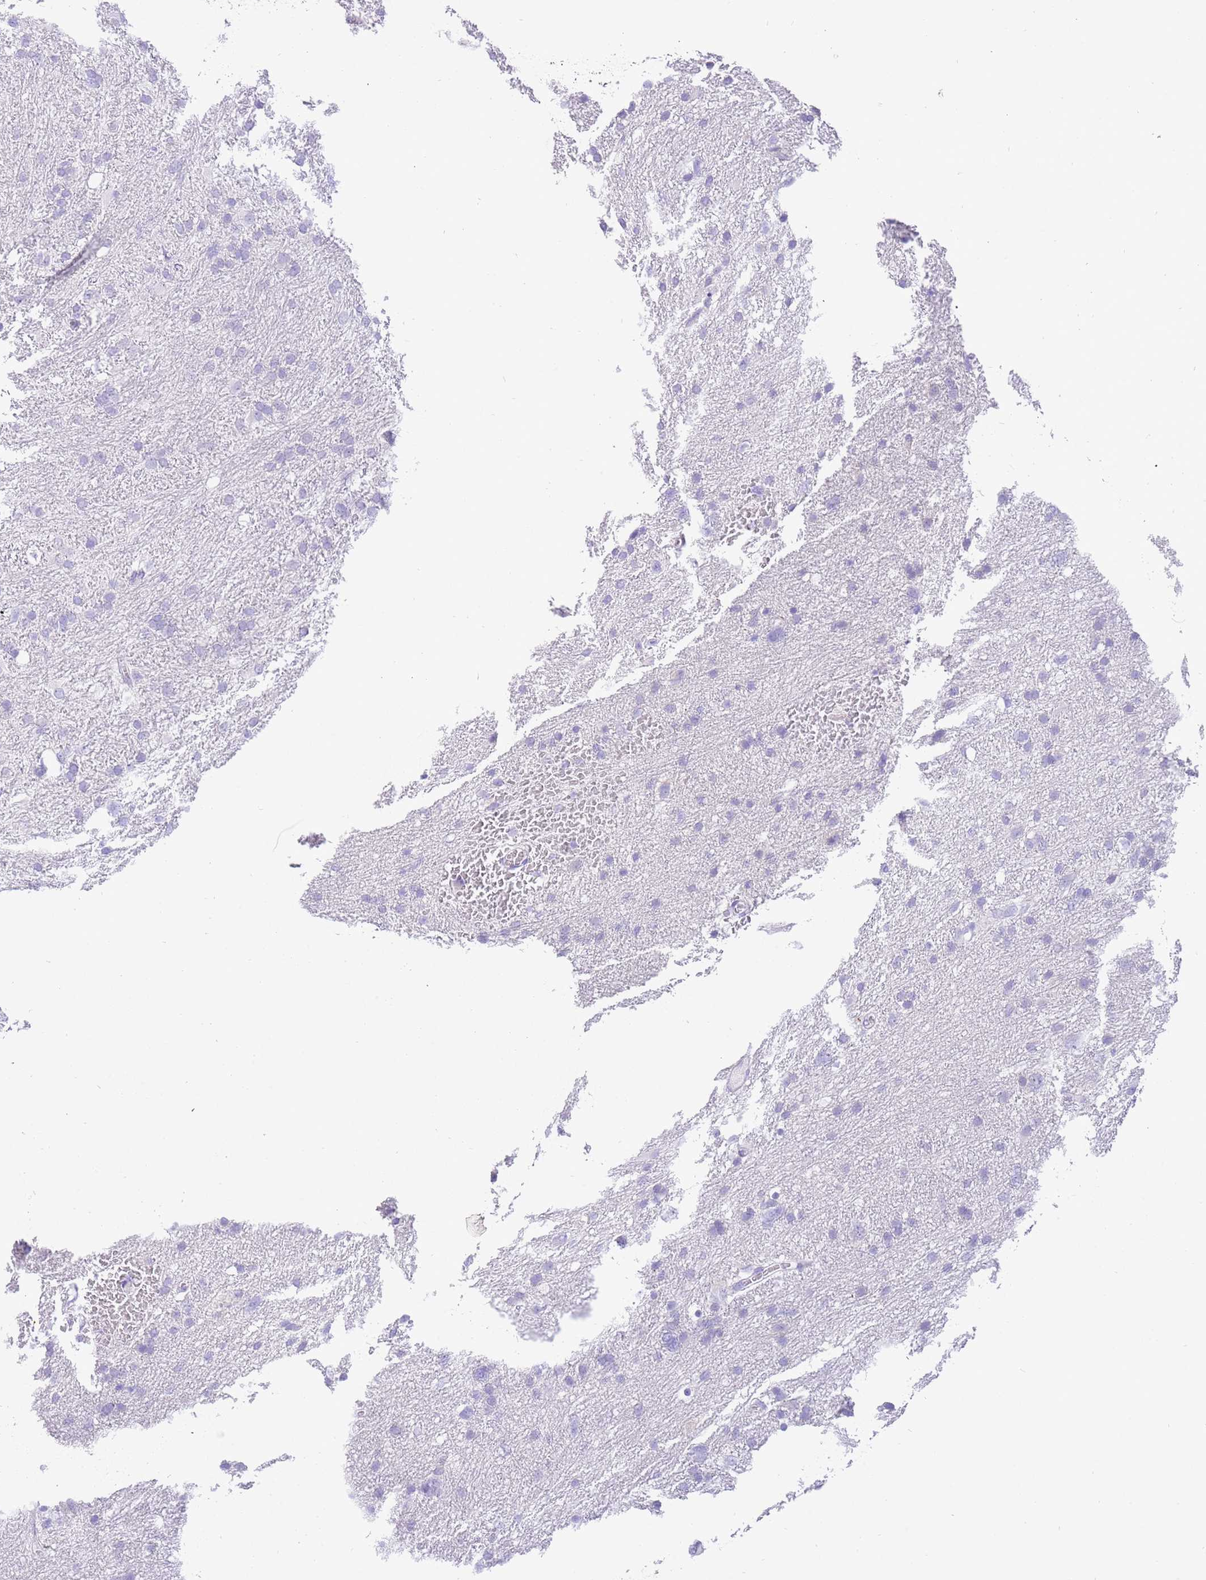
{"staining": {"intensity": "negative", "quantity": "none", "location": "none"}, "tissue": "glioma", "cell_type": "Tumor cells", "image_type": "cancer", "snomed": [{"axis": "morphology", "description": "Glioma, malignant, High grade"}, {"axis": "topography", "description": "Brain"}], "caption": "This image is of glioma stained with immunohistochemistry to label a protein in brown with the nuclei are counter-stained blue. There is no expression in tumor cells. Nuclei are stained in blue.", "gene": "R3HDM4", "patient": {"sex": "male", "age": 61}}